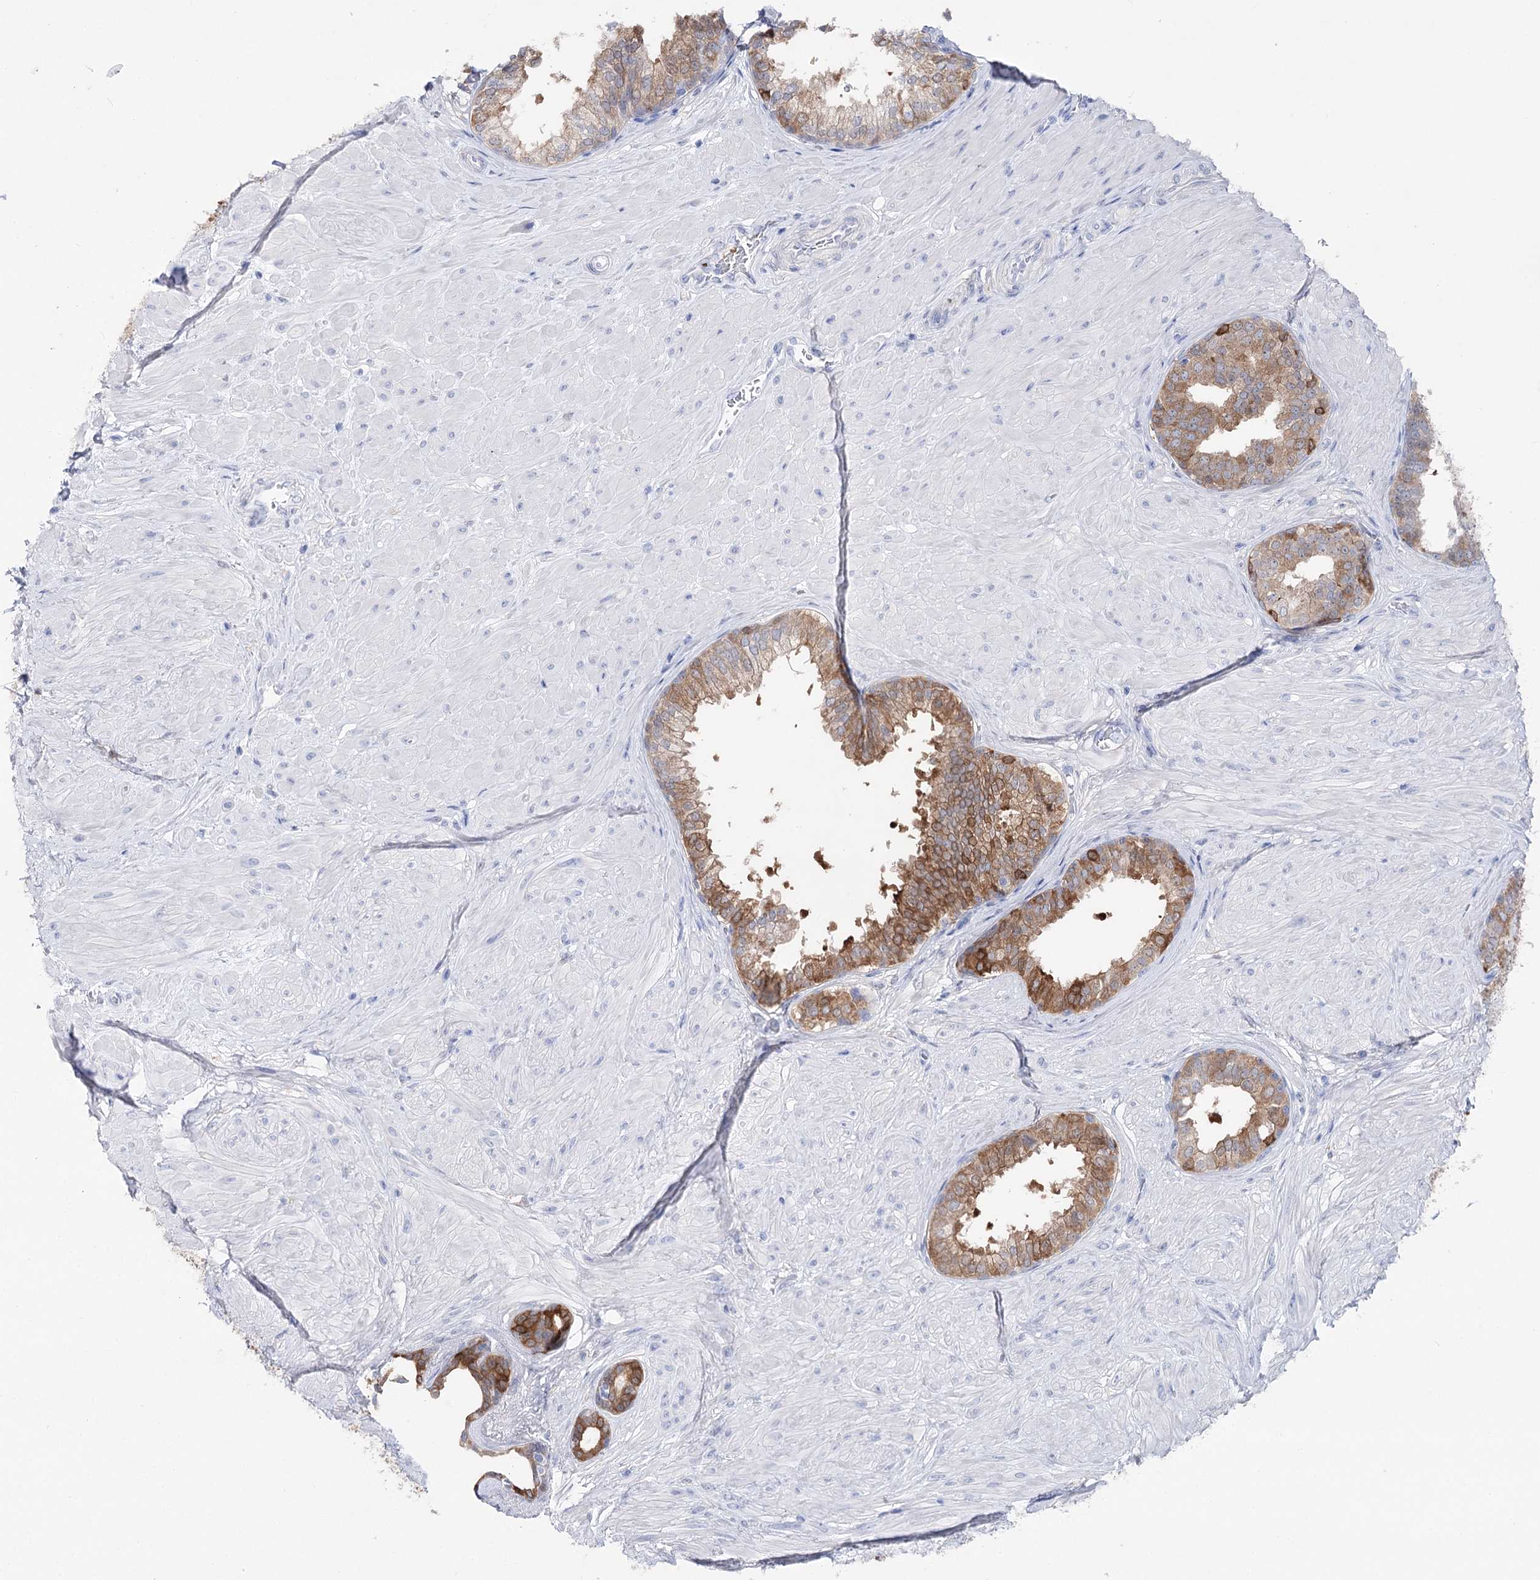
{"staining": {"intensity": "strong", "quantity": ">75%", "location": "cytoplasmic/membranous"}, "tissue": "prostate", "cell_type": "Glandular cells", "image_type": "normal", "snomed": [{"axis": "morphology", "description": "Normal tissue, NOS"}, {"axis": "topography", "description": "Prostate"}], "caption": "DAB immunohistochemical staining of normal prostate displays strong cytoplasmic/membranous protein expression in about >75% of glandular cells.", "gene": "UGDH", "patient": {"sex": "male", "age": 48}}